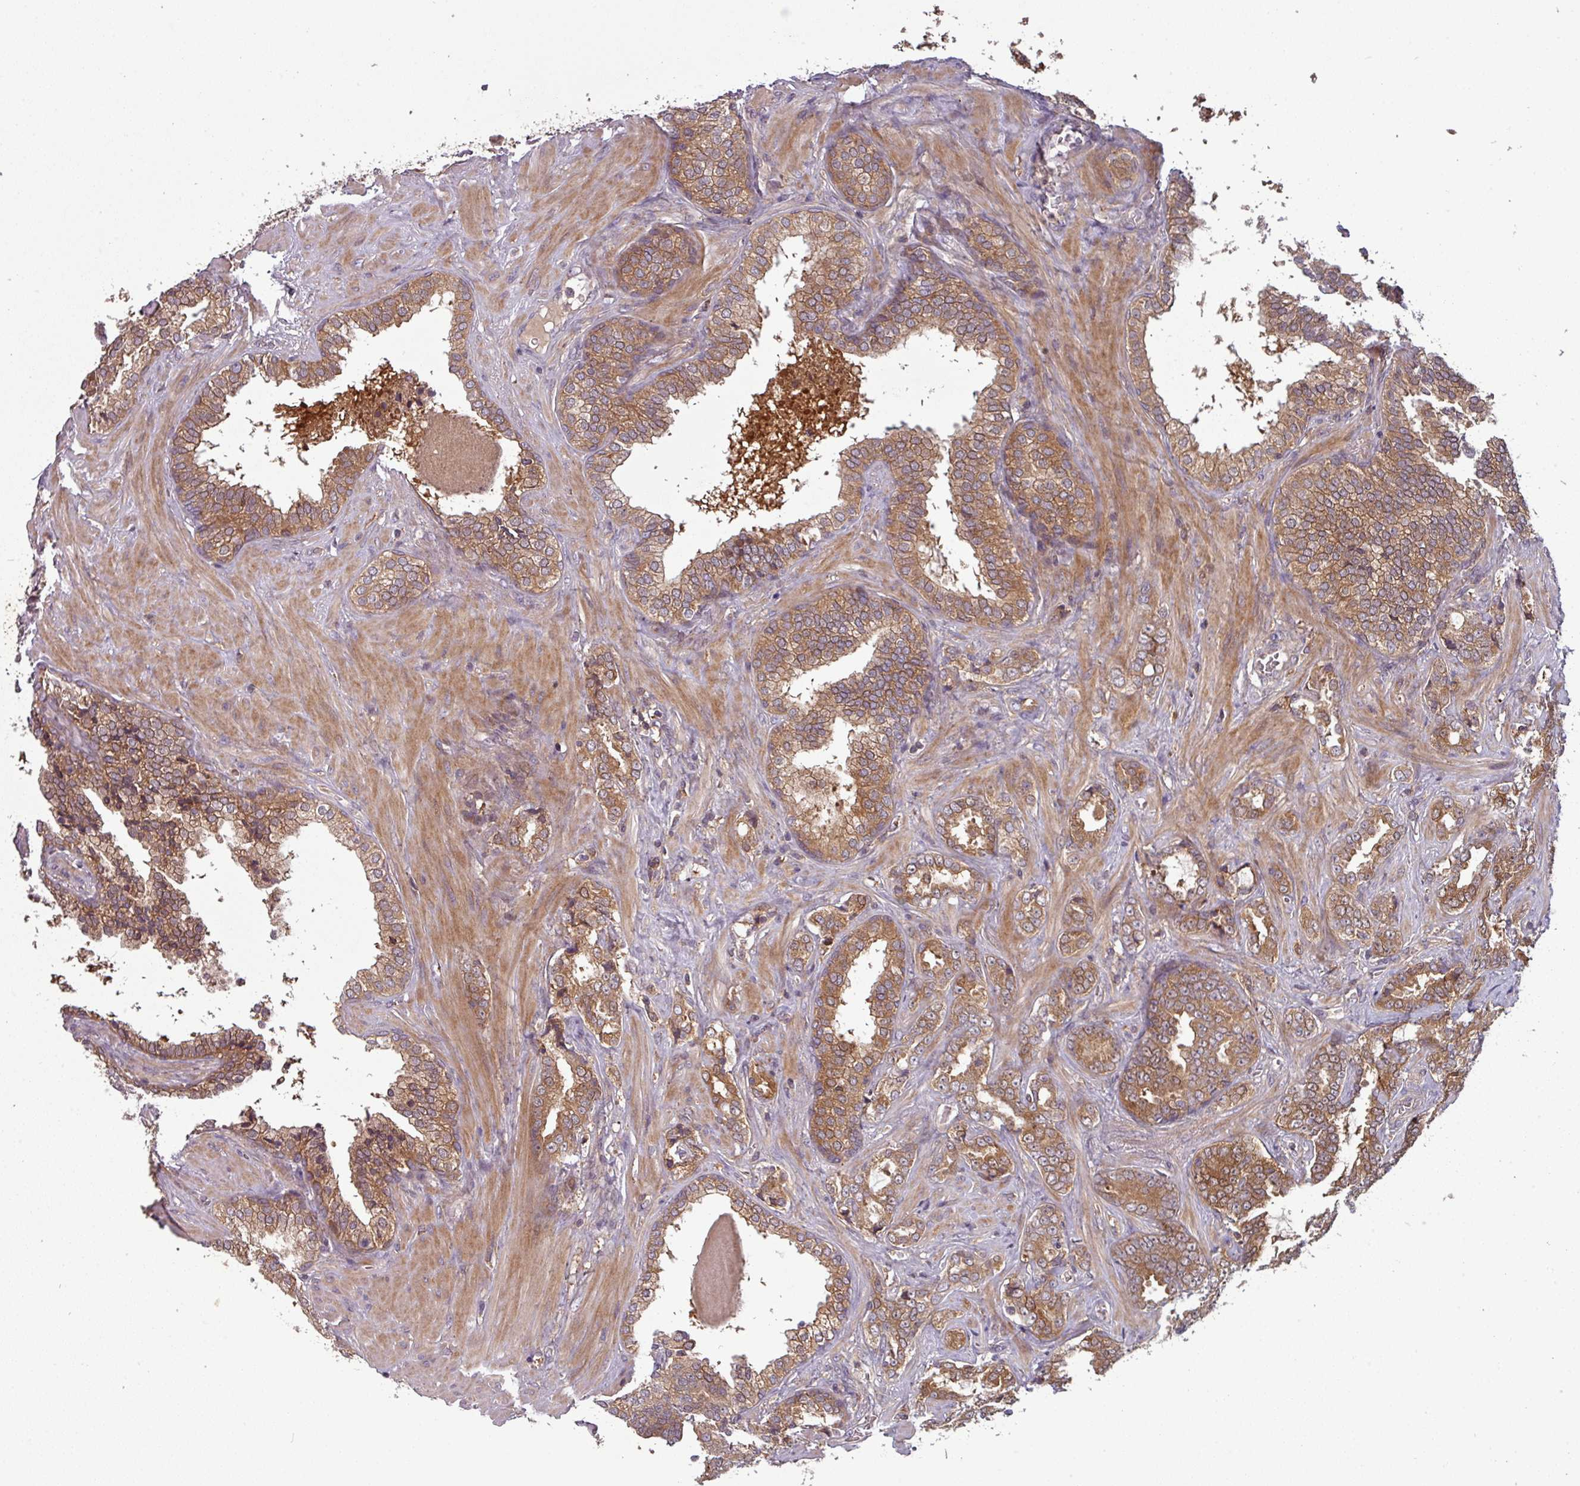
{"staining": {"intensity": "moderate", "quantity": ">75%", "location": "cytoplasmic/membranous"}, "tissue": "prostate cancer", "cell_type": "Tumor cells", "image_type": "cancer", "snomed": [{"axis": "morphology", "description": "Adenocarcinoma, High grade"}, {"axis": "topography", "description": "Prostate and seminal vesicle, NOS"}], "caption": "Adenocarcinoma (high-grade) (prostate) stained for a protein reveals moderate cytoplasmic/membranous positivity in tumor cells.", "gene": "GSKIP", "patient": {"sex": "male", "age": 67}}